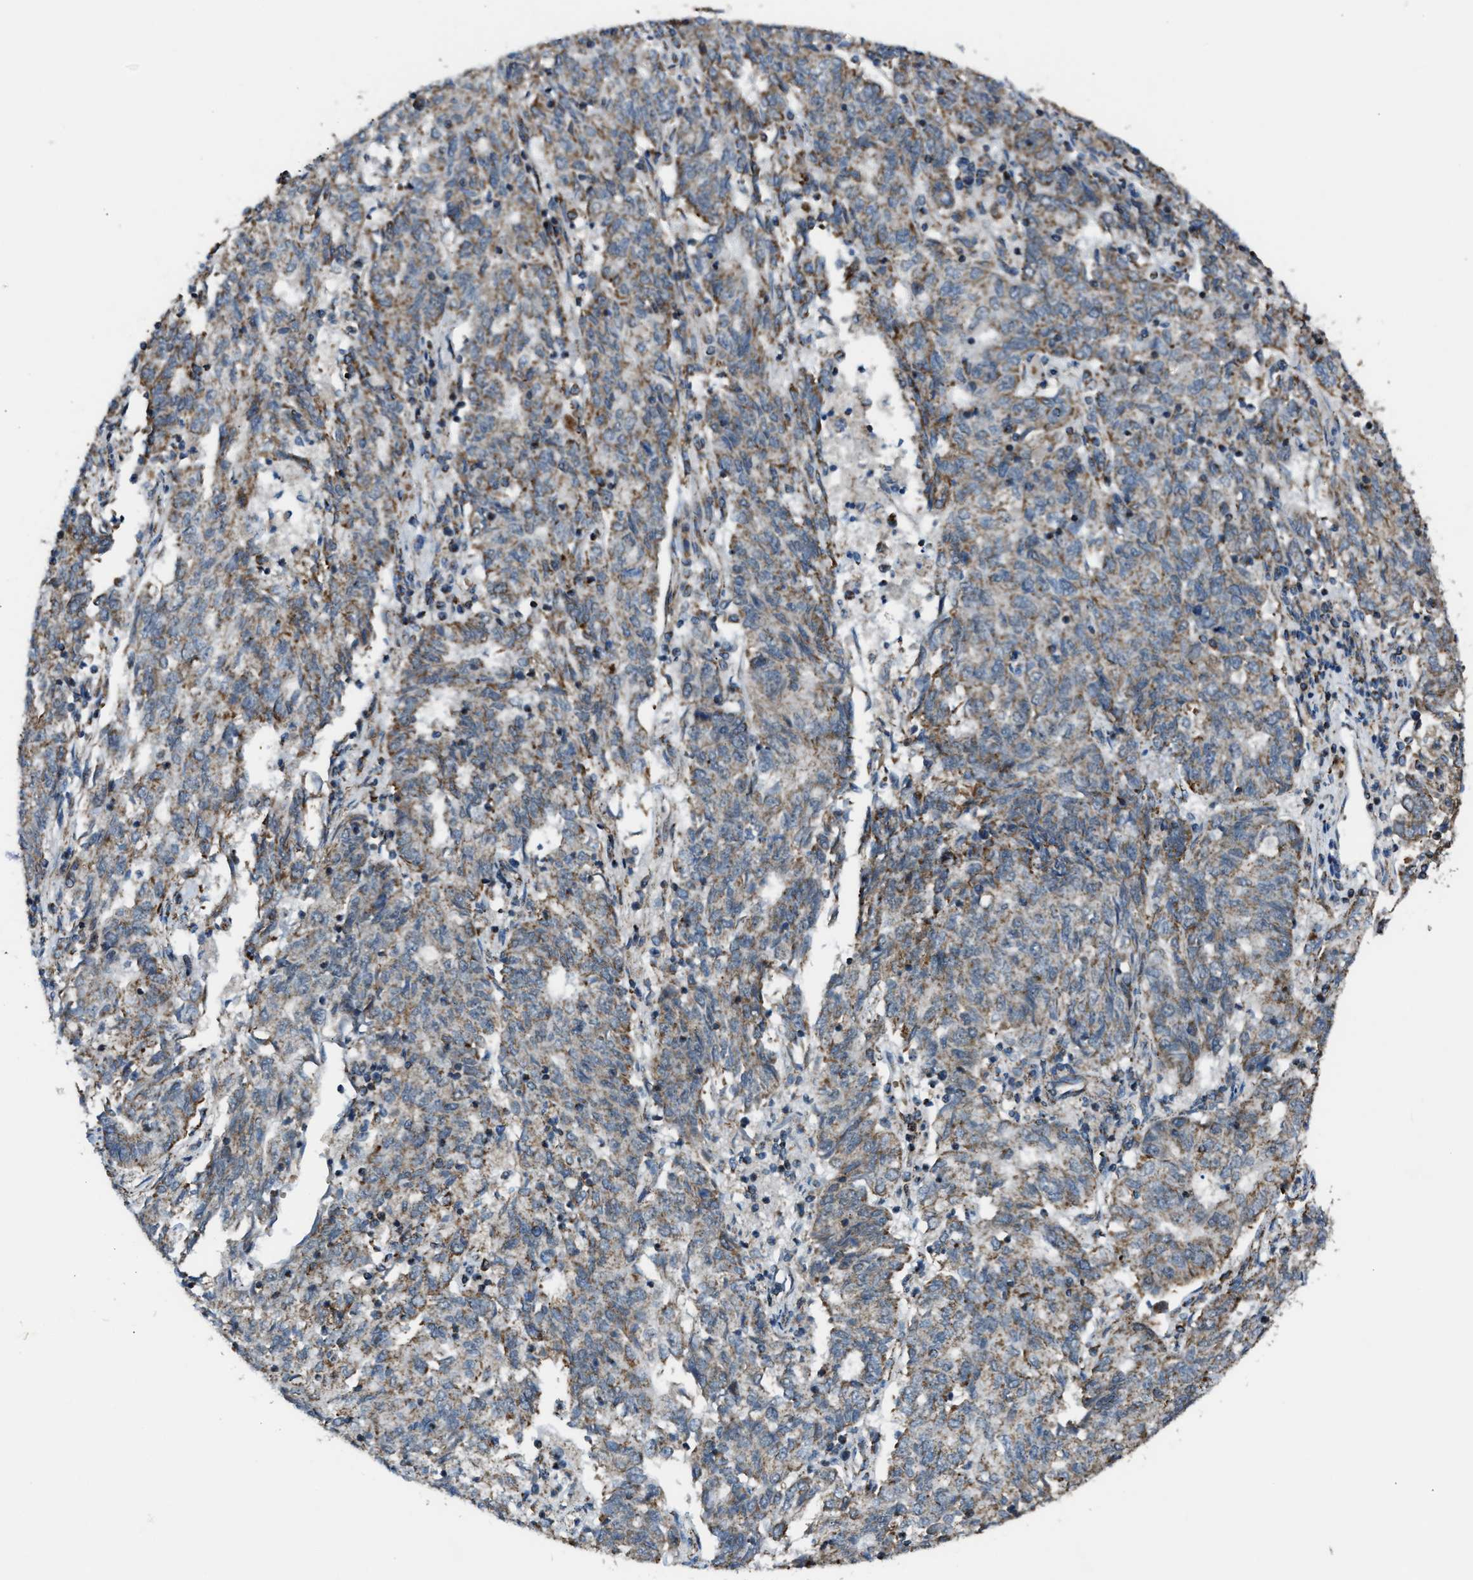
{"staining": {"intensity": "moderate", "quantity": ">75%", "location": "cytoplasmic/membranous"}, "tissue": "endometrial cancer", "cell_type": "Tumor cells", "image_type": "cancer", "snomed": [{"axis": "morphology", "description": "Adenocarcinoma, NOS"}, {"axis": "topography", "description": "Endometrium"}], "caption": "The histopathology image exhibits staining of adenocarcinoma (endometrial), revealing moderate cytoplasmic/membranous protein positivity (brown color) within tumor cells.", "gene": "CHN2", "patient": {"sex": "female", "age": 80}}